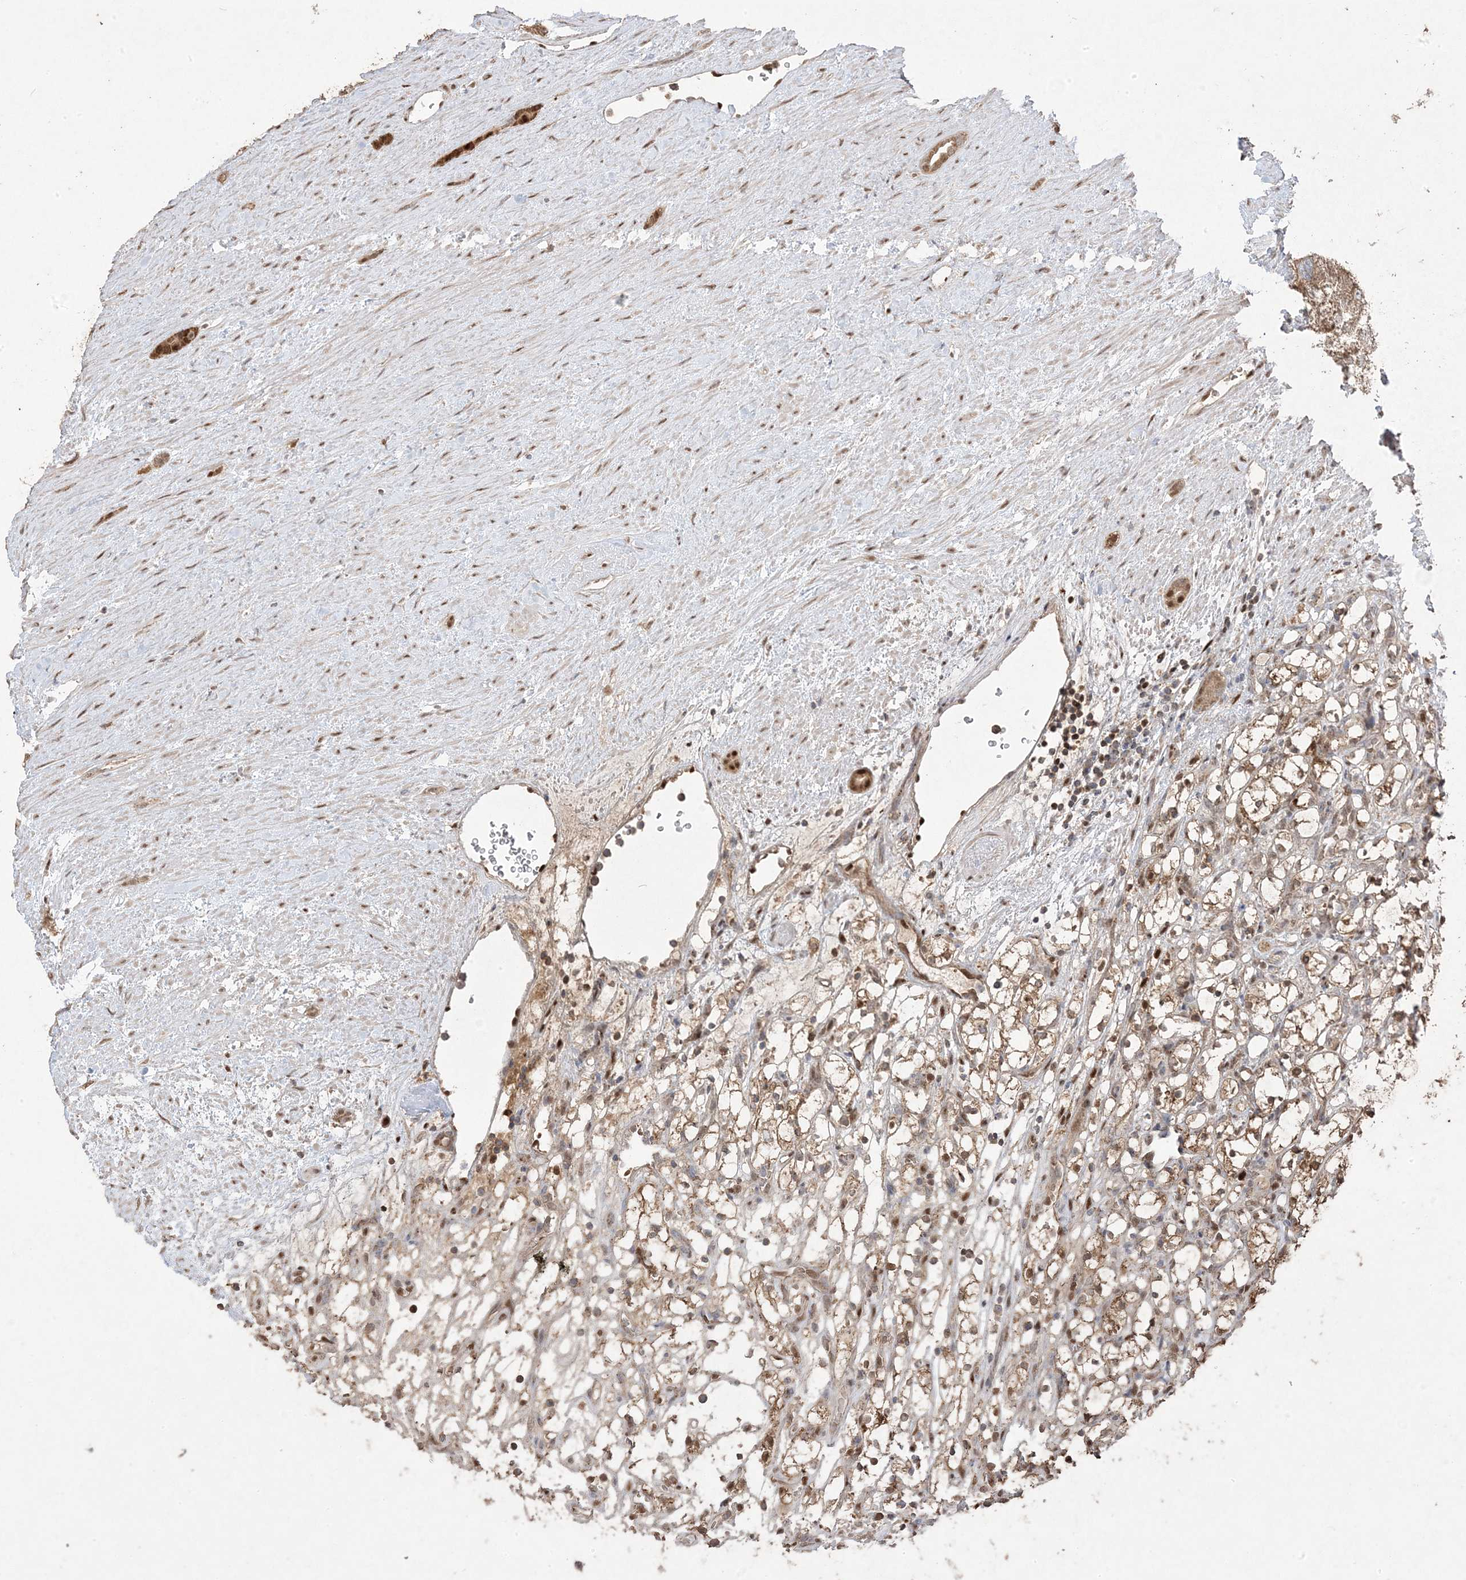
{"staining": {"intensity": "moderate", "quantity": ">75%", "location": "cytoplasmic/membranous,nuclear"}, "tissue": "renal cancer", "cell_type": "Tumor cells", "image_type": "cancer", "snomed": [{"axis": "morphology", "description": "Adenocarcinoma, NOS"}, {"axis": "topography", "description": "Kidney"}], "caption": "Renal cancer was stained to show a protein in brown. There is medium levels of moderate cytoplasmic/membranous and nuclear positivity in approximately >75% of tumor cells. Nuclei are stained in blue.", "gene": "PPOX", "patient": {"sex": "female", "age": 69}}